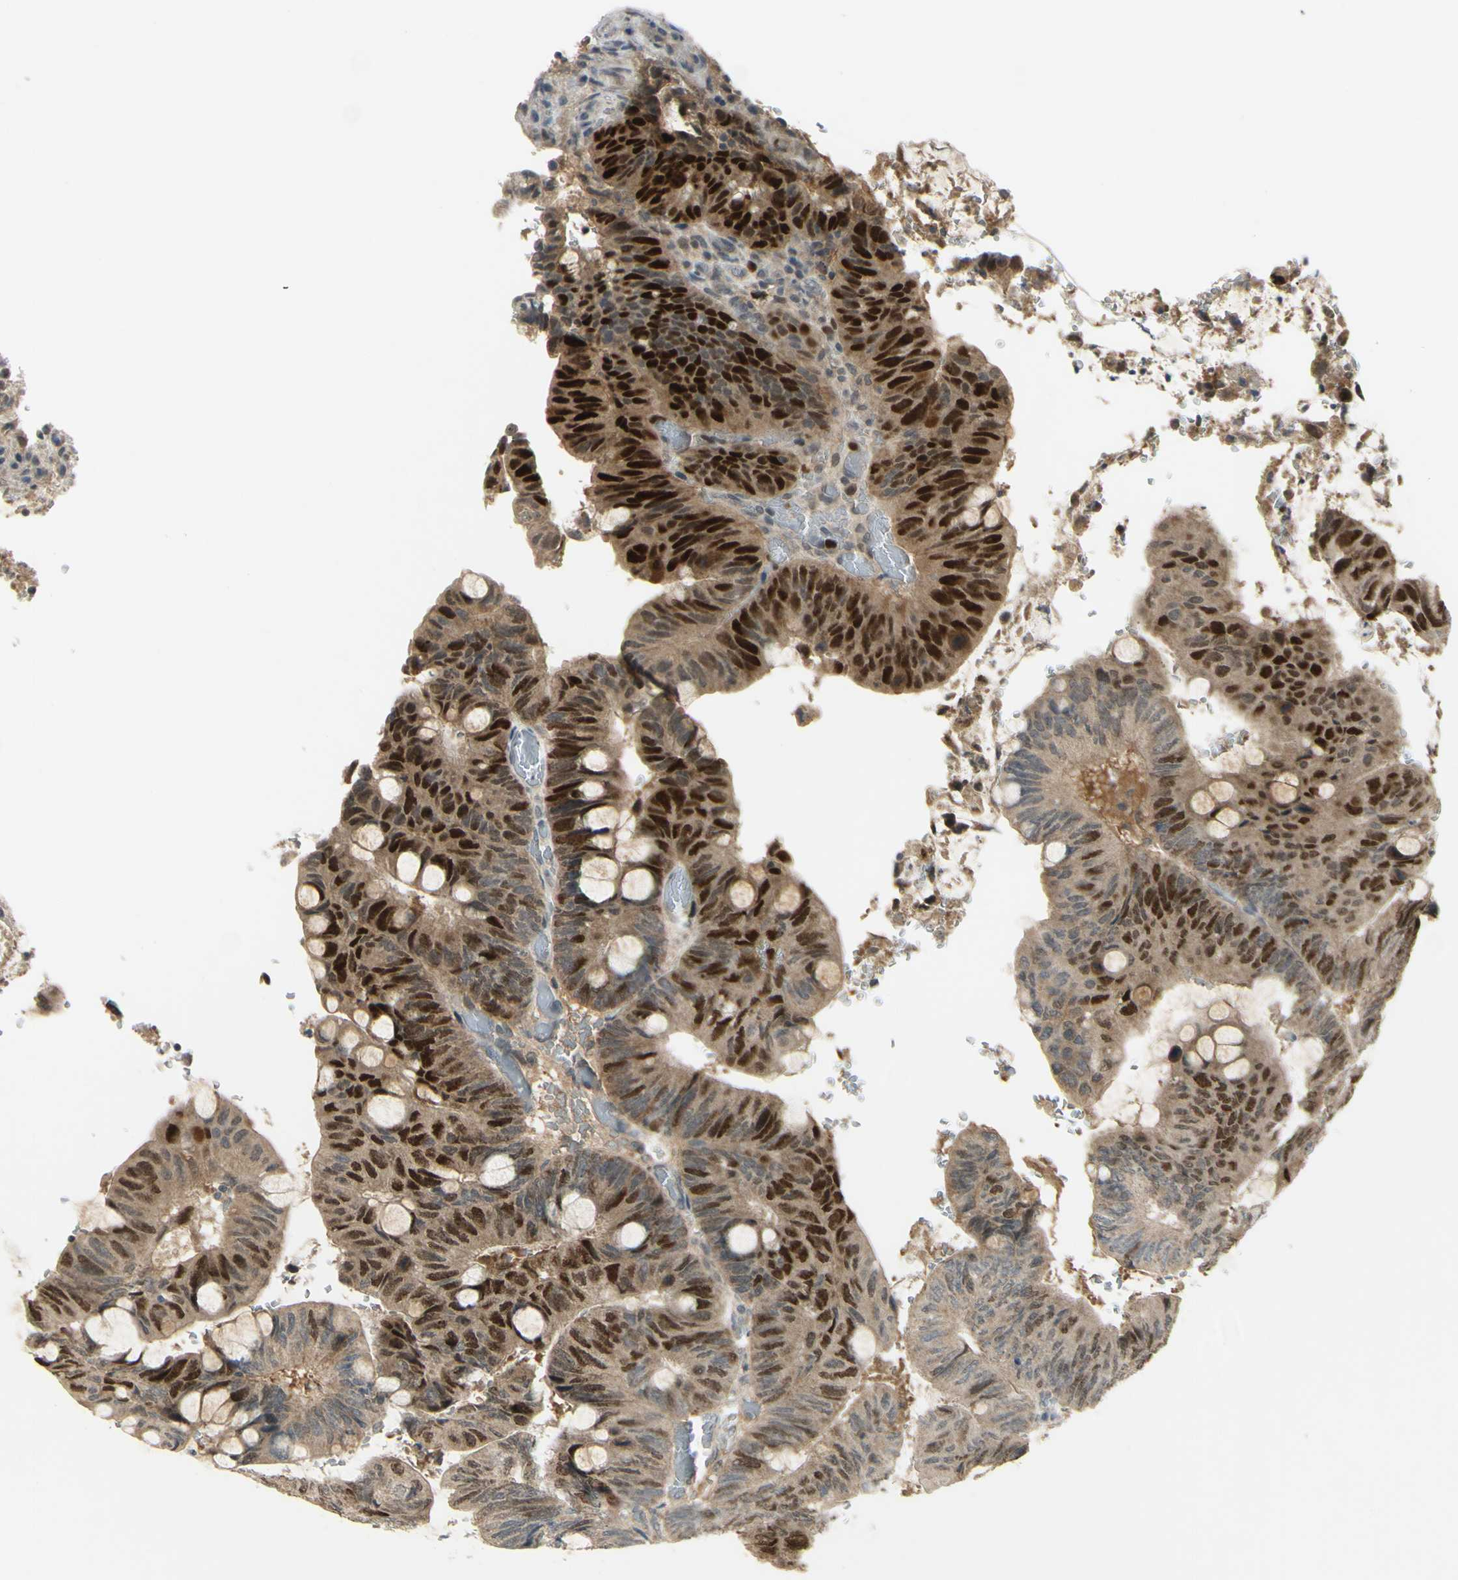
{"staining": {"intensity": "strong", "quantity": ">75%", "location": "nuclear"}, "tissue": "colorectal cancer", "cell_type": "Tumor cells", "image_type": "cancer", "snomed": [{"axis": "morphology", "description": "Normal tissue, NOS"}, {"axis": "morphology", "description": "Adenocarcinoma, NOS"}, {"axis": "topography", "description": "Rectum"}, {"axis": "topography", "description": "Peripheral nerve tissue"}], "caption": "Tumor cells reveal strong nuclear staining in about >75% of cells in adenocarcinoma (colorectal).", "gene": "RAD18", "patient": {"sex": "male", "age": 92}}